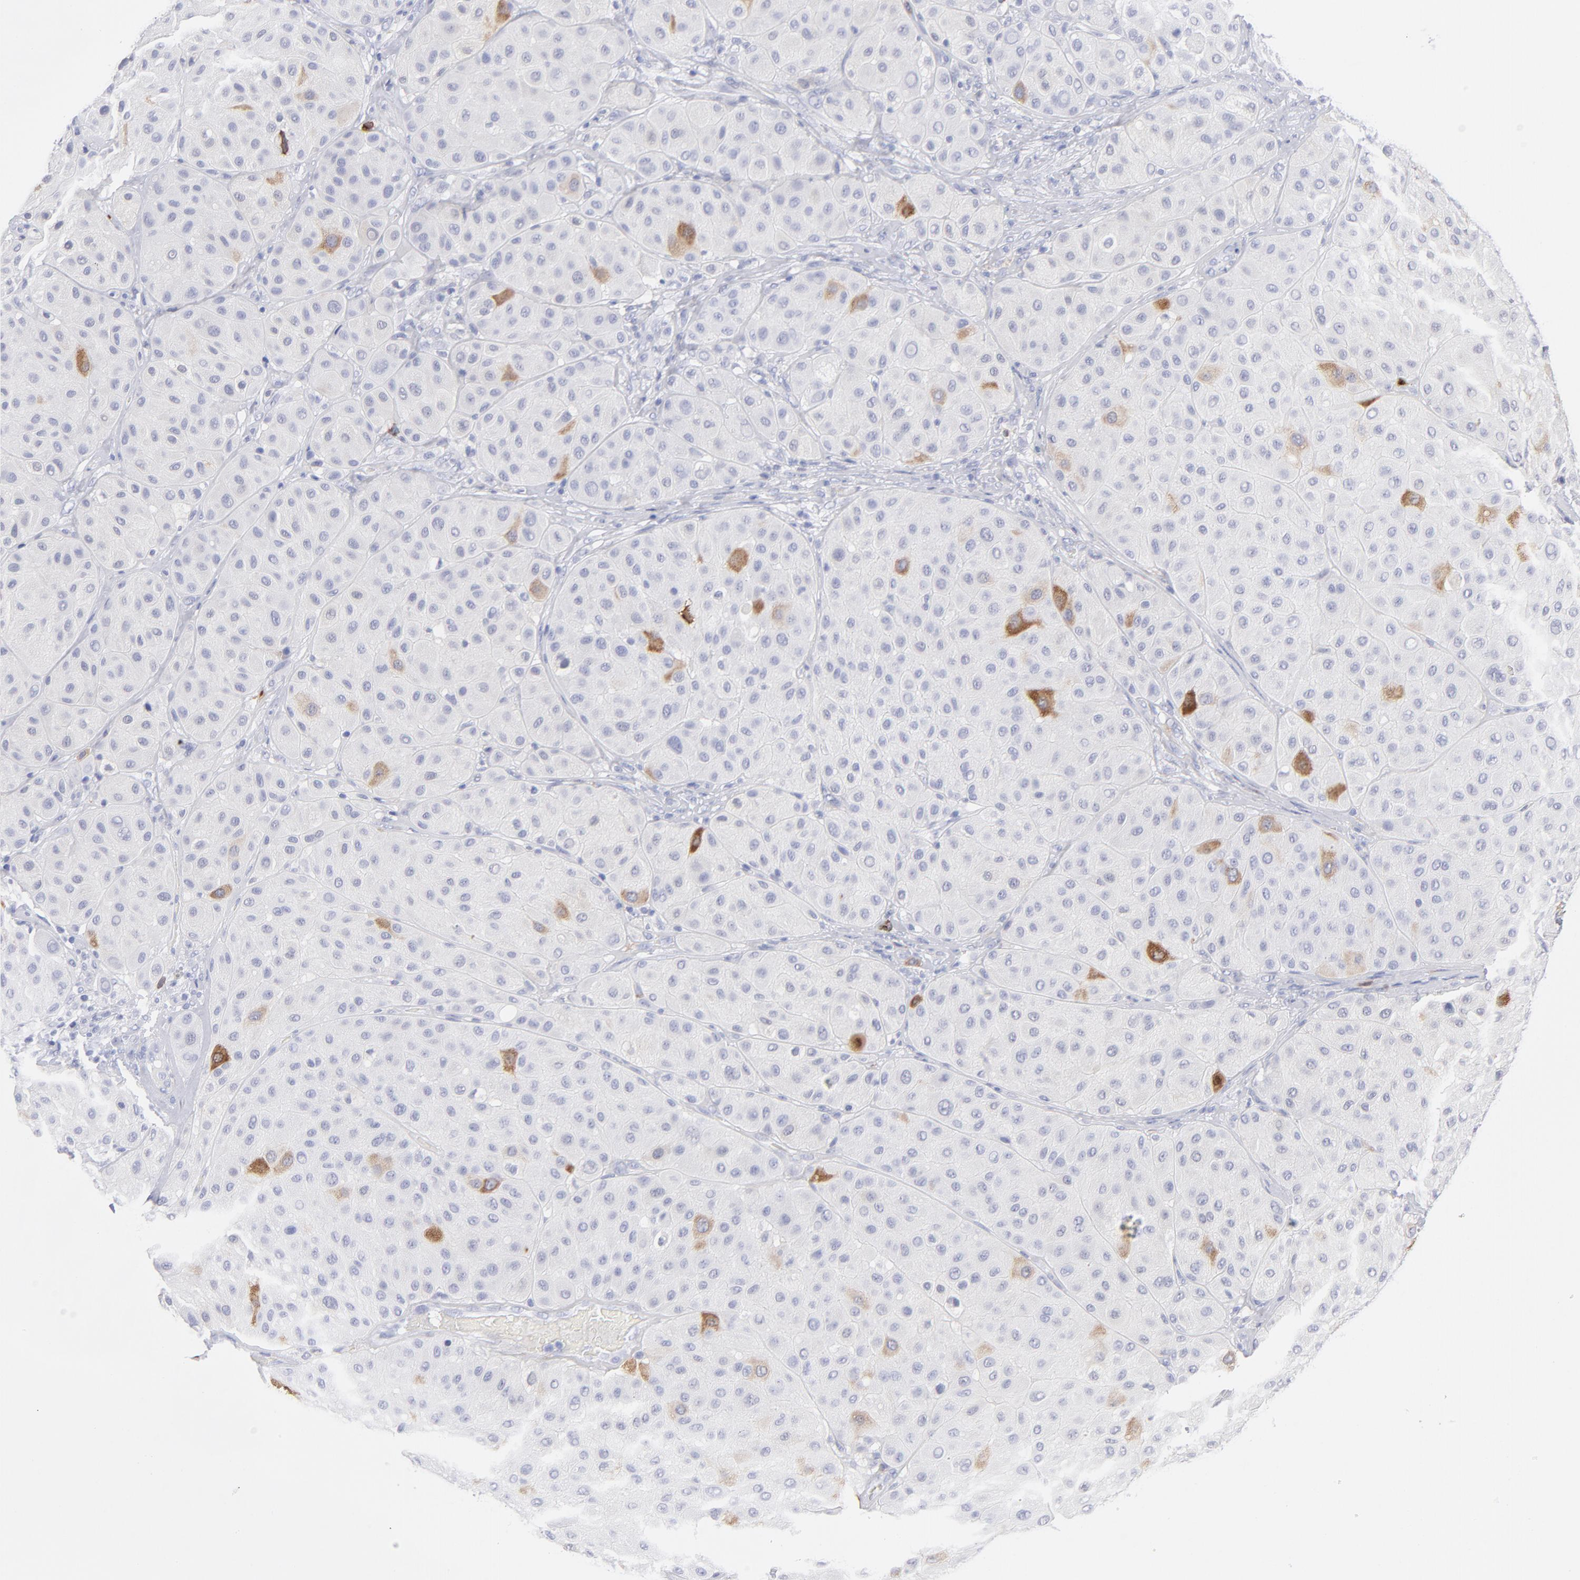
{"staining": {"intensity": "strong", "quantity": "<25%", "location": "cytoplasmic/membranous"}, "tissue": "melanoma", "cell_type": "Tumor cells", "image_type": "cancer", "snomed": [{"axis": "morphology", "description": "Normal tissue, NOS"}, {"axis": "morphology", "description": "Malignant melanoma, Metastatic site"}, {"axis": "topography", "description": "Skin"}], "caption": "A medium amount of strong cytoplasmic/membranous staining is identified in about <25% of tumor cells in melanoma tissue.", "gene": "CCNB1", "patient": {"sex": "male", "age": 41}}